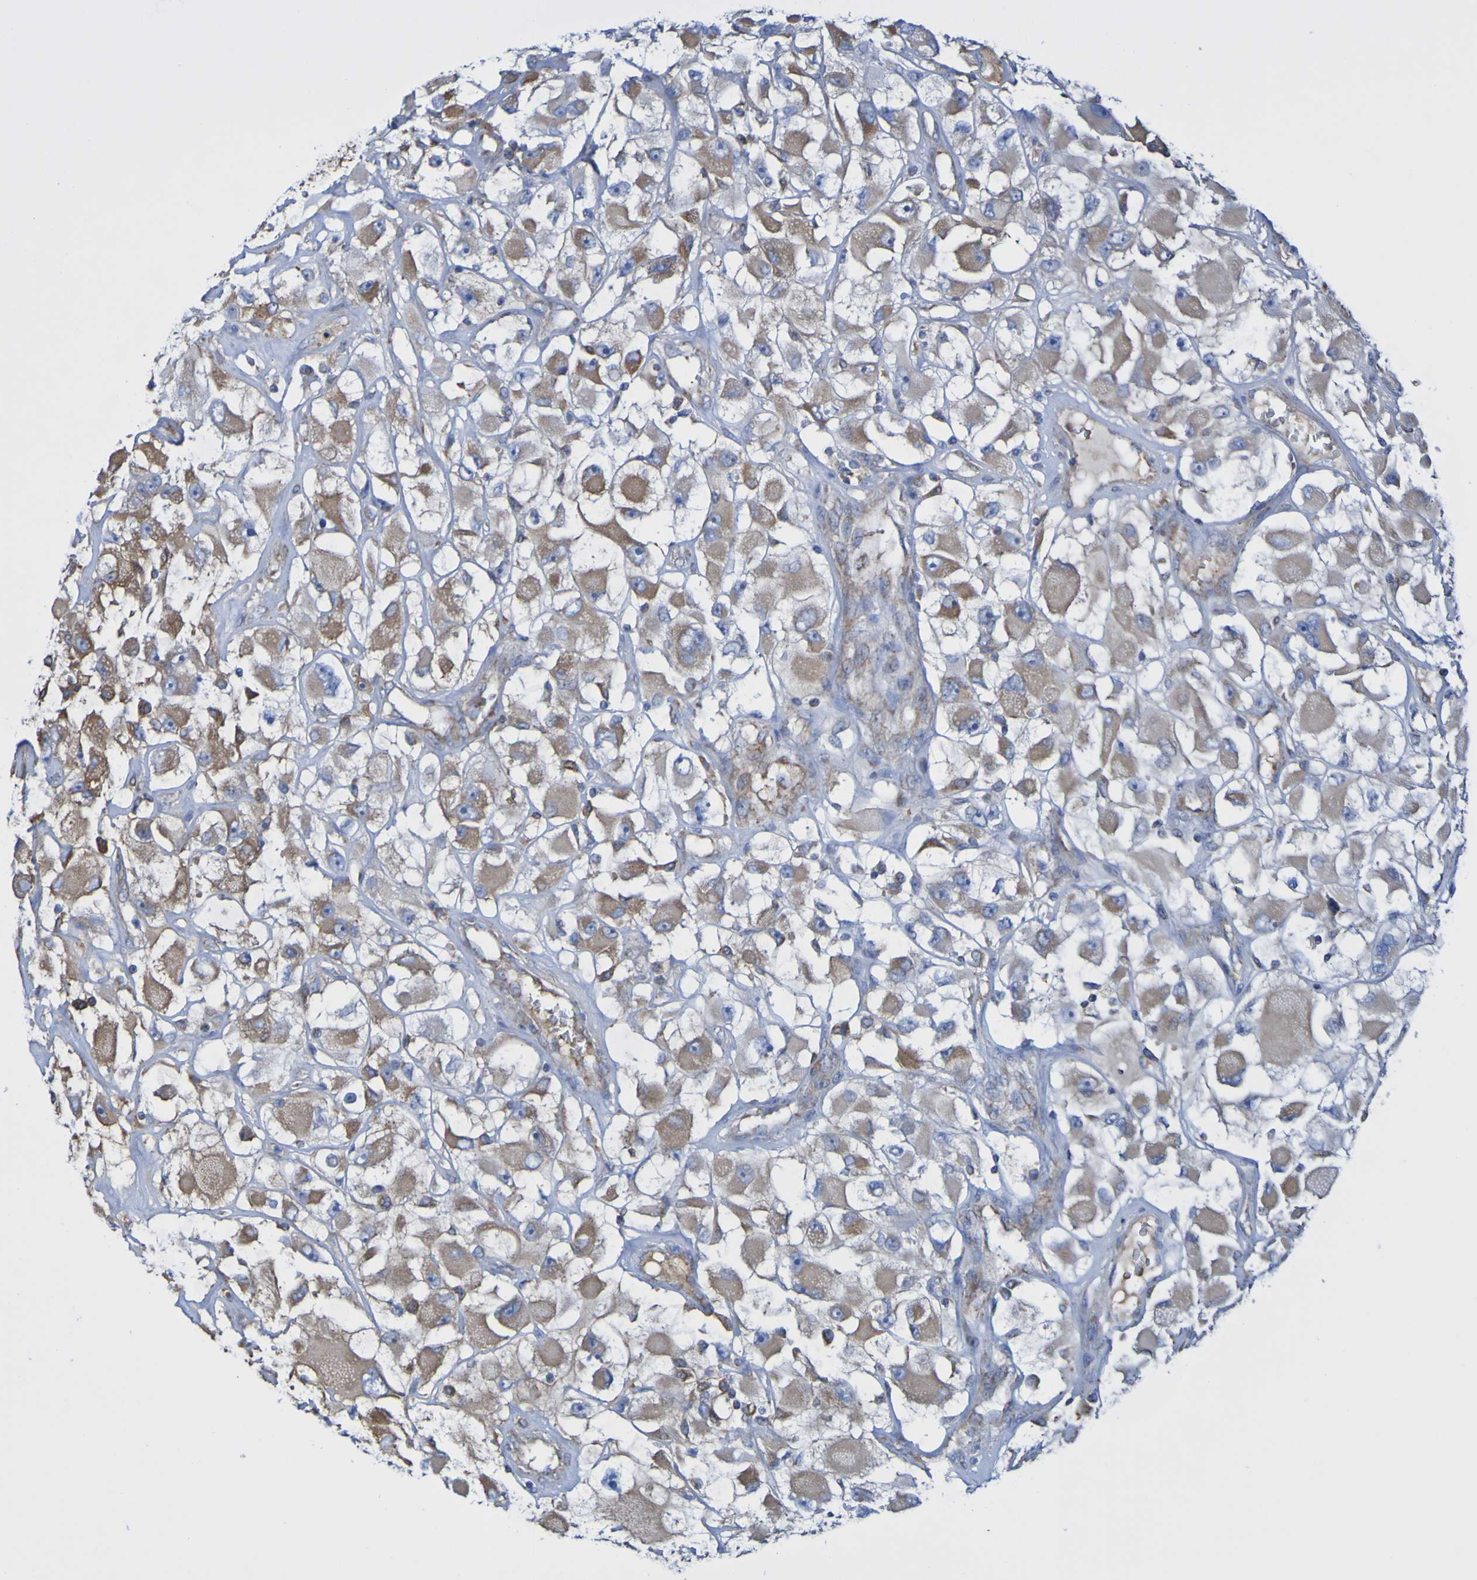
{"staining": {"intensity": "weak", "quantity": "25%-75%", "location": "cytoplasmic/membranous"}, "tissue": "renal cancer", "cell_type": "Tumor cells", "image_type": "cancer", "snomed": [{"axis": "morphology", "description": "Adenocarcinoma, NOS"}, {"axis": "topography", "description": "Kidney"}], "caption": "Immunohistochemical staining of human renal adenocarcinoma displays low levels of weak cytoplasmic/membranous expression in about 25%-75% of tumor cells.", "gene": "CNTN2", "patient": {"sex": "female", "age": 52}}